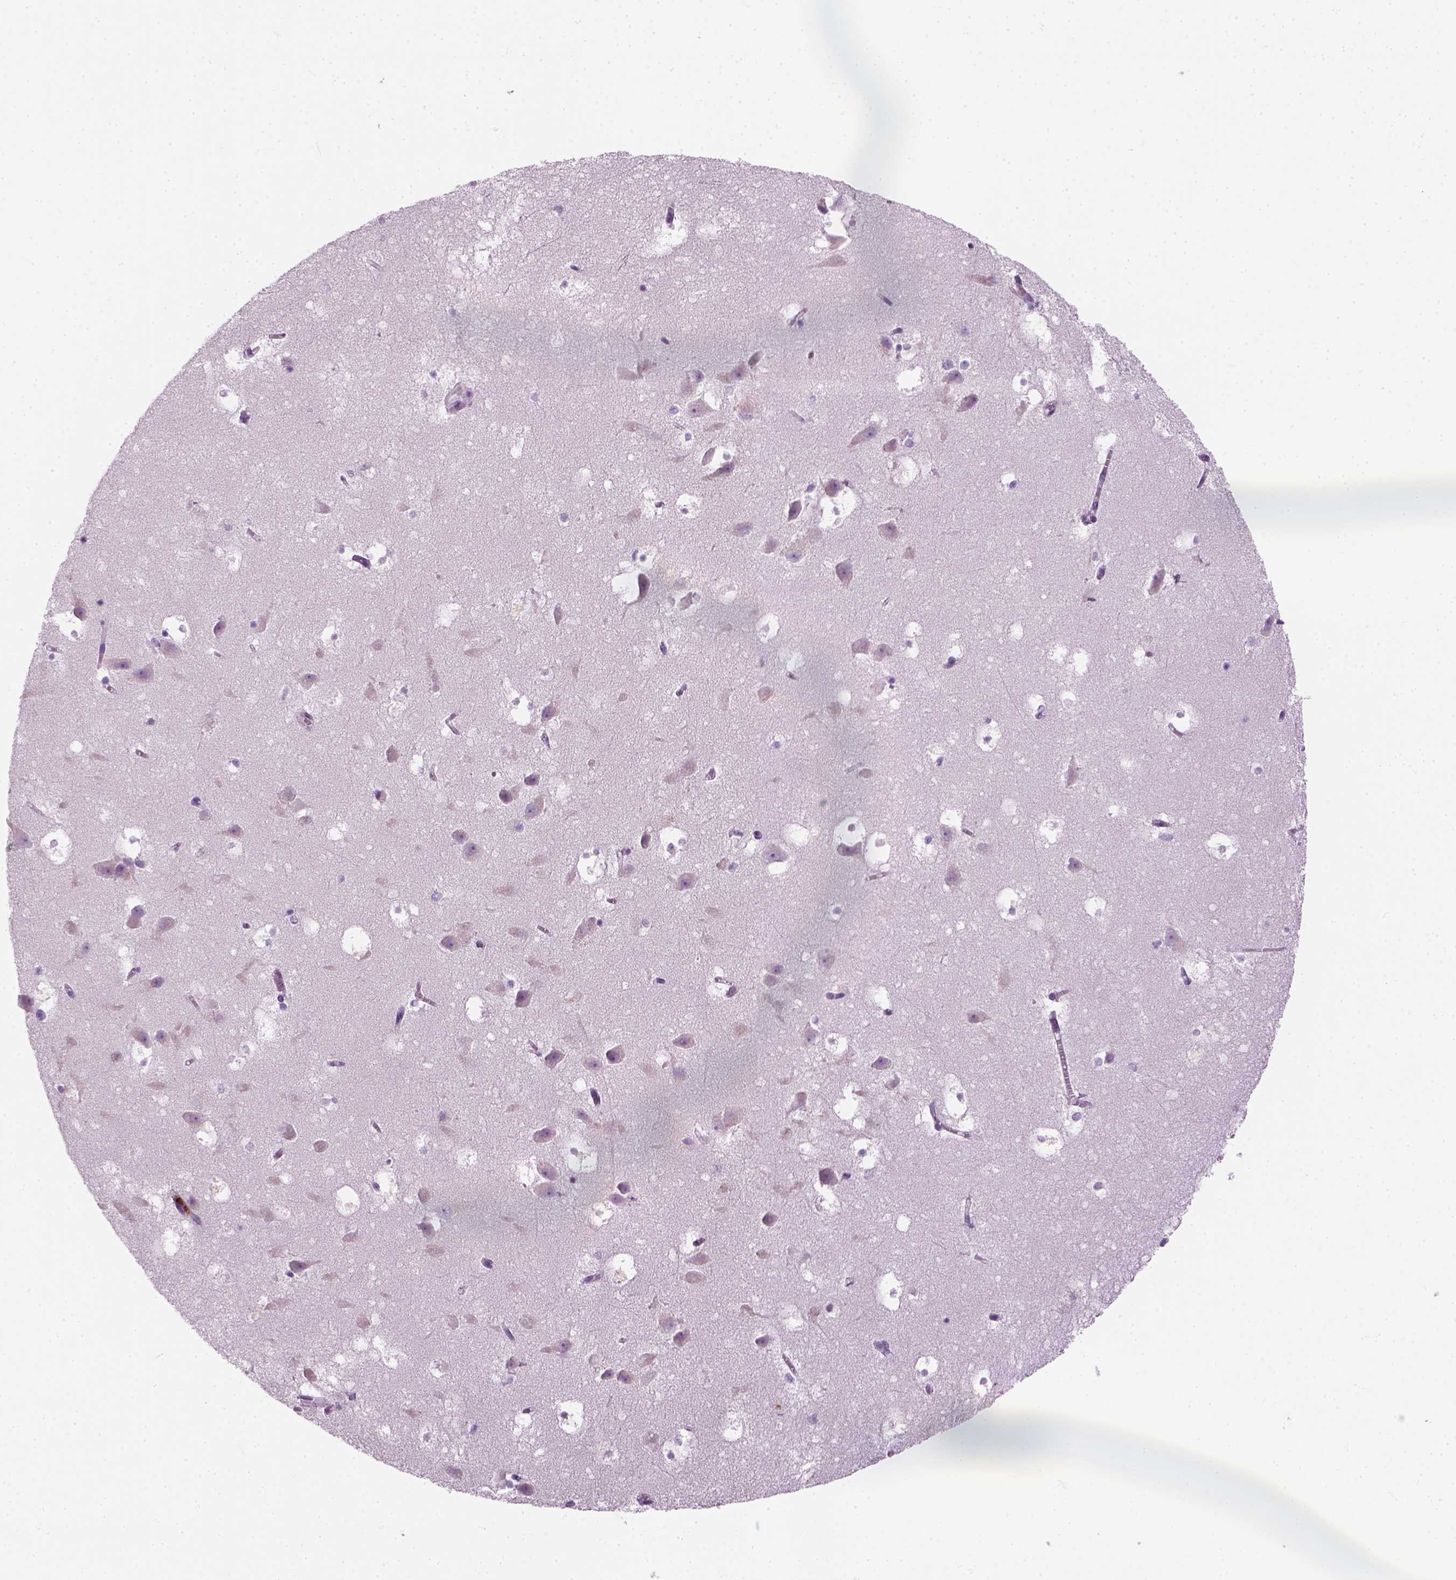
{"staining": {"intensity": "negative", "quantity": "none", "location": "none"}, "tissue": "hippocampus", "cell_type": "Glial cells", "image_type": "normal", "snomed": [{"axis": "morphology", "description": "Normal tissue, NOS"}, {"axis": "topography", "description": "Hippocampus"}], "caption": "Photomicrograph shows no significant protein staining in glial cells of normal hippocampus. (DAB (3,3'-diaminobenzidine) immunohistochemistry with hematoxylin counter stain).", "gene": "IL4", "patient": {"sex": "male", "age": 58}}